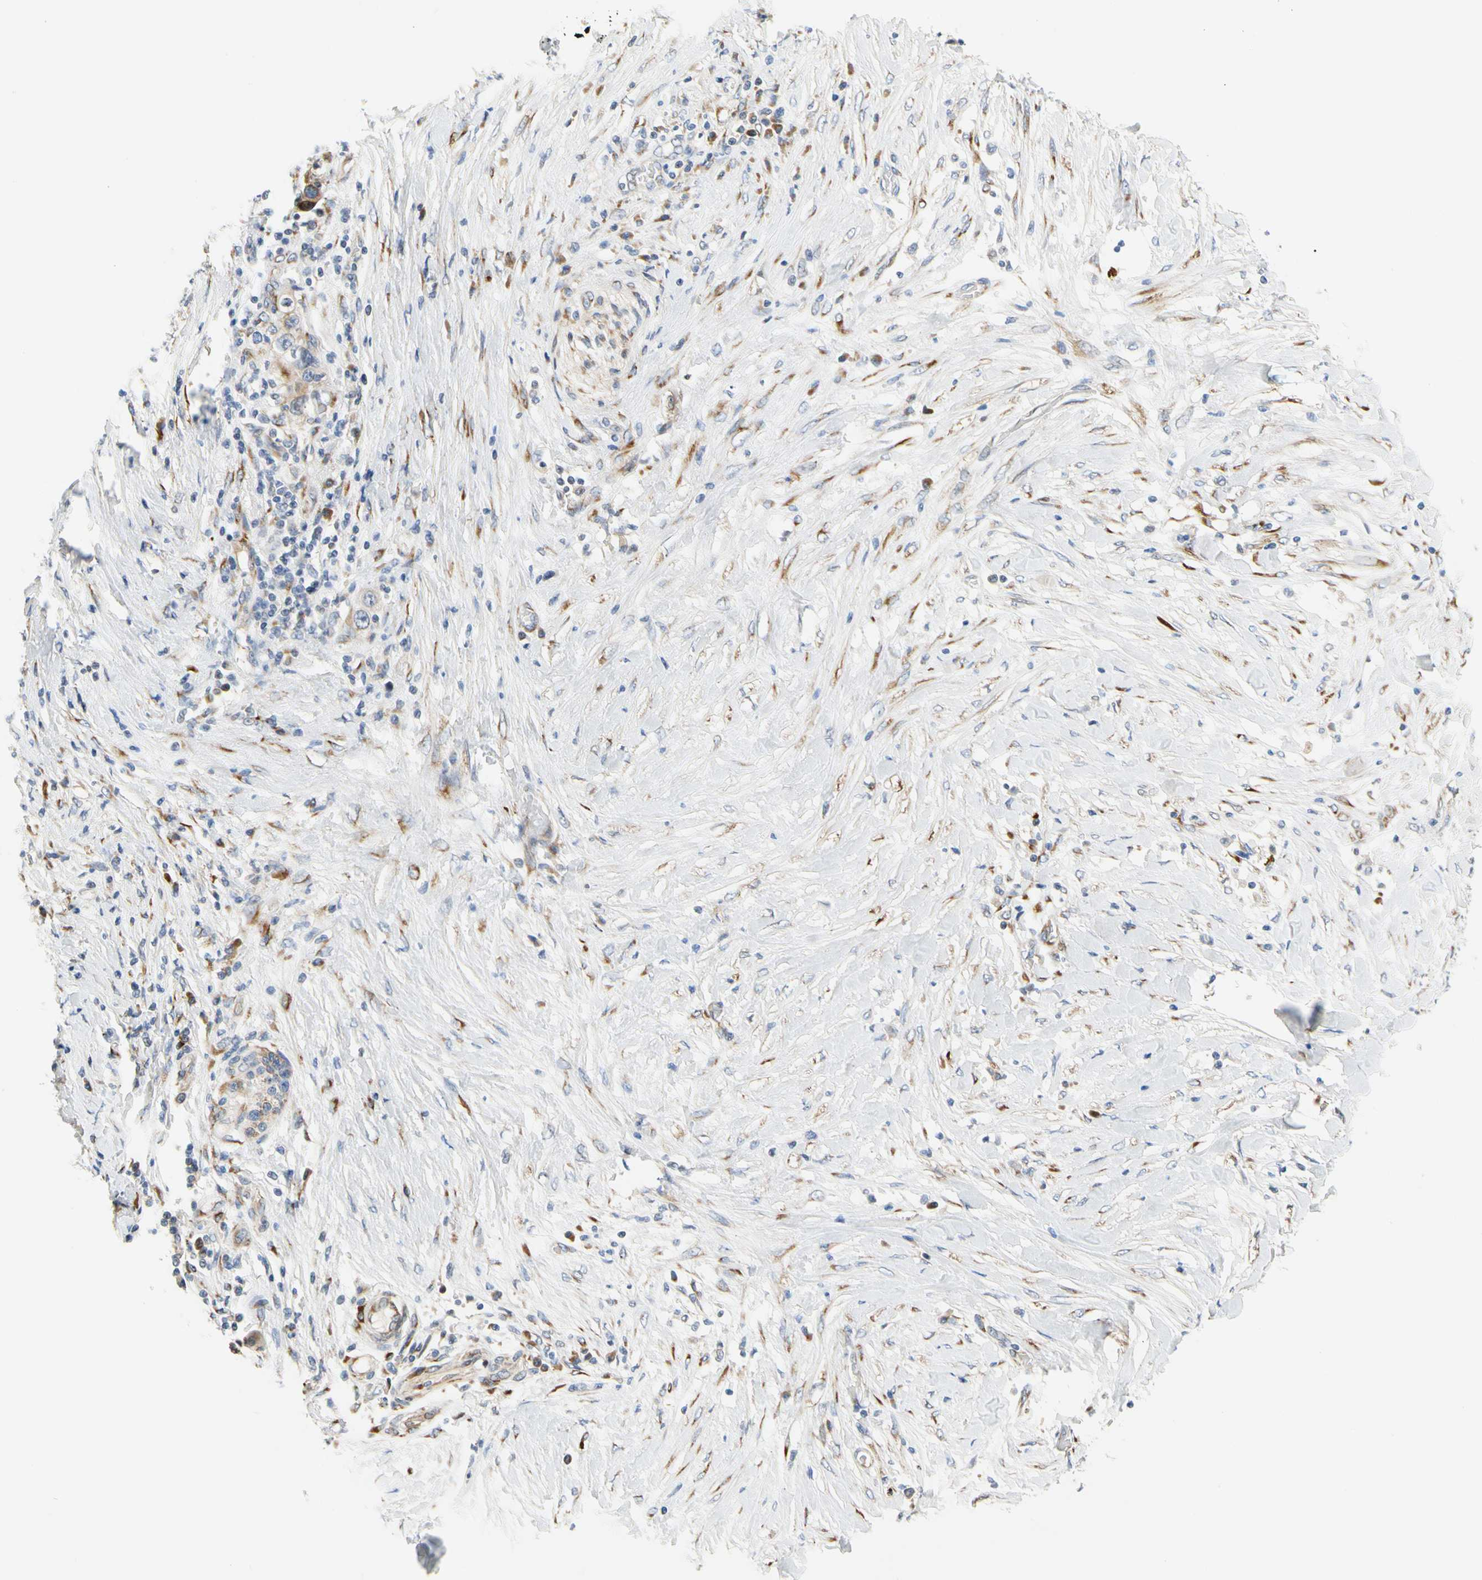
{"staining": {"intensity": "negative", "quantity": "none", "location": "none"}, "tissue": "pancreatic cancer", "cell_type": "Tumor cells", "image_type": "cancer", "snomed": [{"axis": "morphology", "description": "Adenocarcinoma, NOS"}, {"axis": "topography", "description": "Pancreas"}], "caption": "IHC of human pancreatic cancer (adenocarcinoma) shows no staining in tumor cells.", "gene": "ZNF236", "patient": {"sex": "female", "age": 70}}